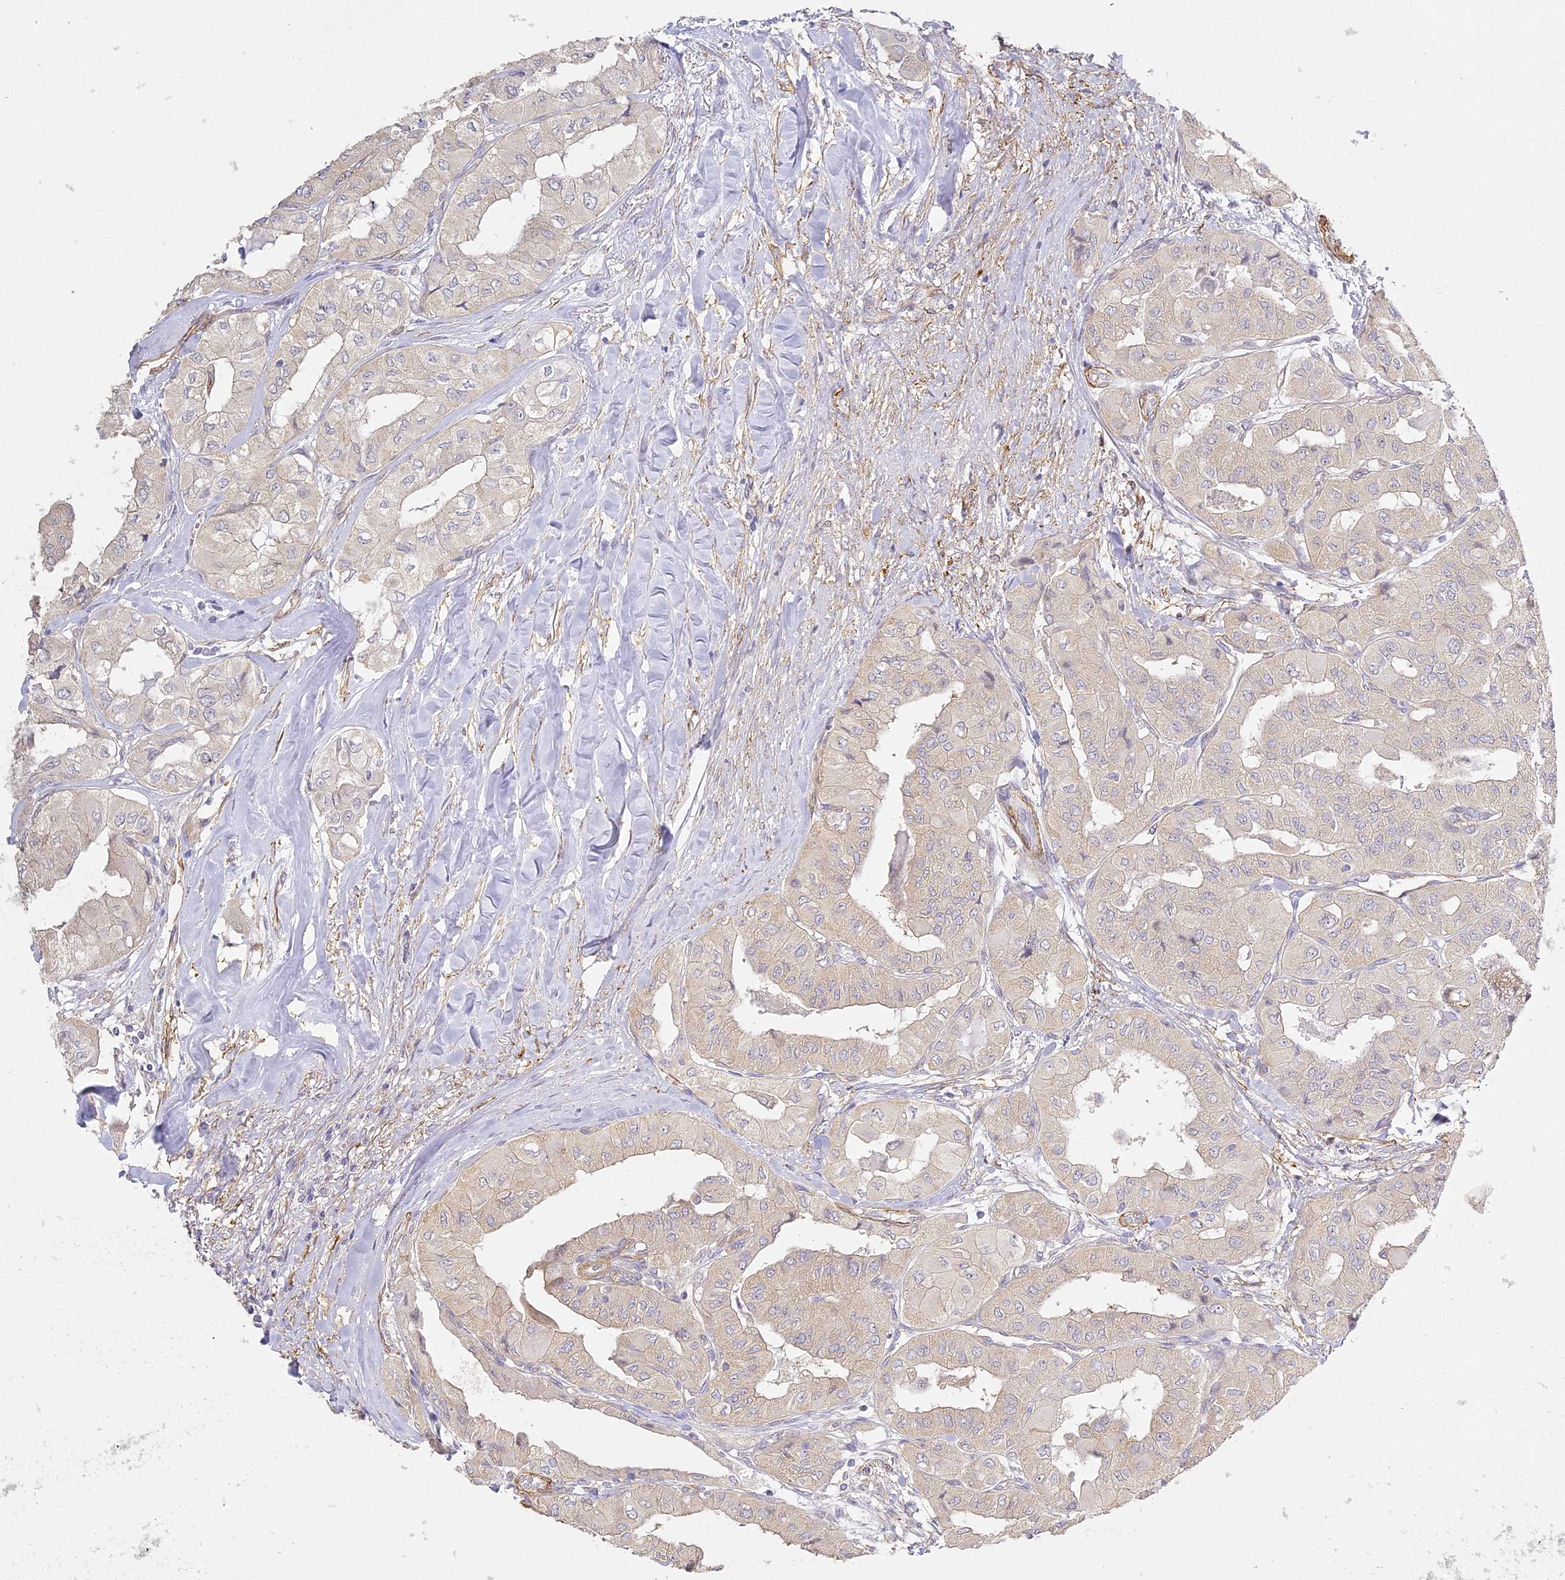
{"staining": {"intensity": "negative", "quantity": "none", "location": "none"}, "tissue": "thyroid cancer", "cell_type": "Tumor cells", "image_type": "cancer", "snomed": [{"axis": "morphology", "description": "Papillary adenocarcinoma, NOS"}, {"axis": "topography", "description": "Thyroid gland"}], "caption": "This micrograph is of papillary adenocarcinoma (thyroid) stained with IHC to label a protein in brown with the nuclei are counter-stained blue. There is no expression in tumor cells. The staining was performed using DAB to visualize the protein expression in brown, while the nuclei were stained in blue with hematoxylin (Magnification: 20x).", "gene": "MED28", "patient": {"sex": "female", "age": 59}}